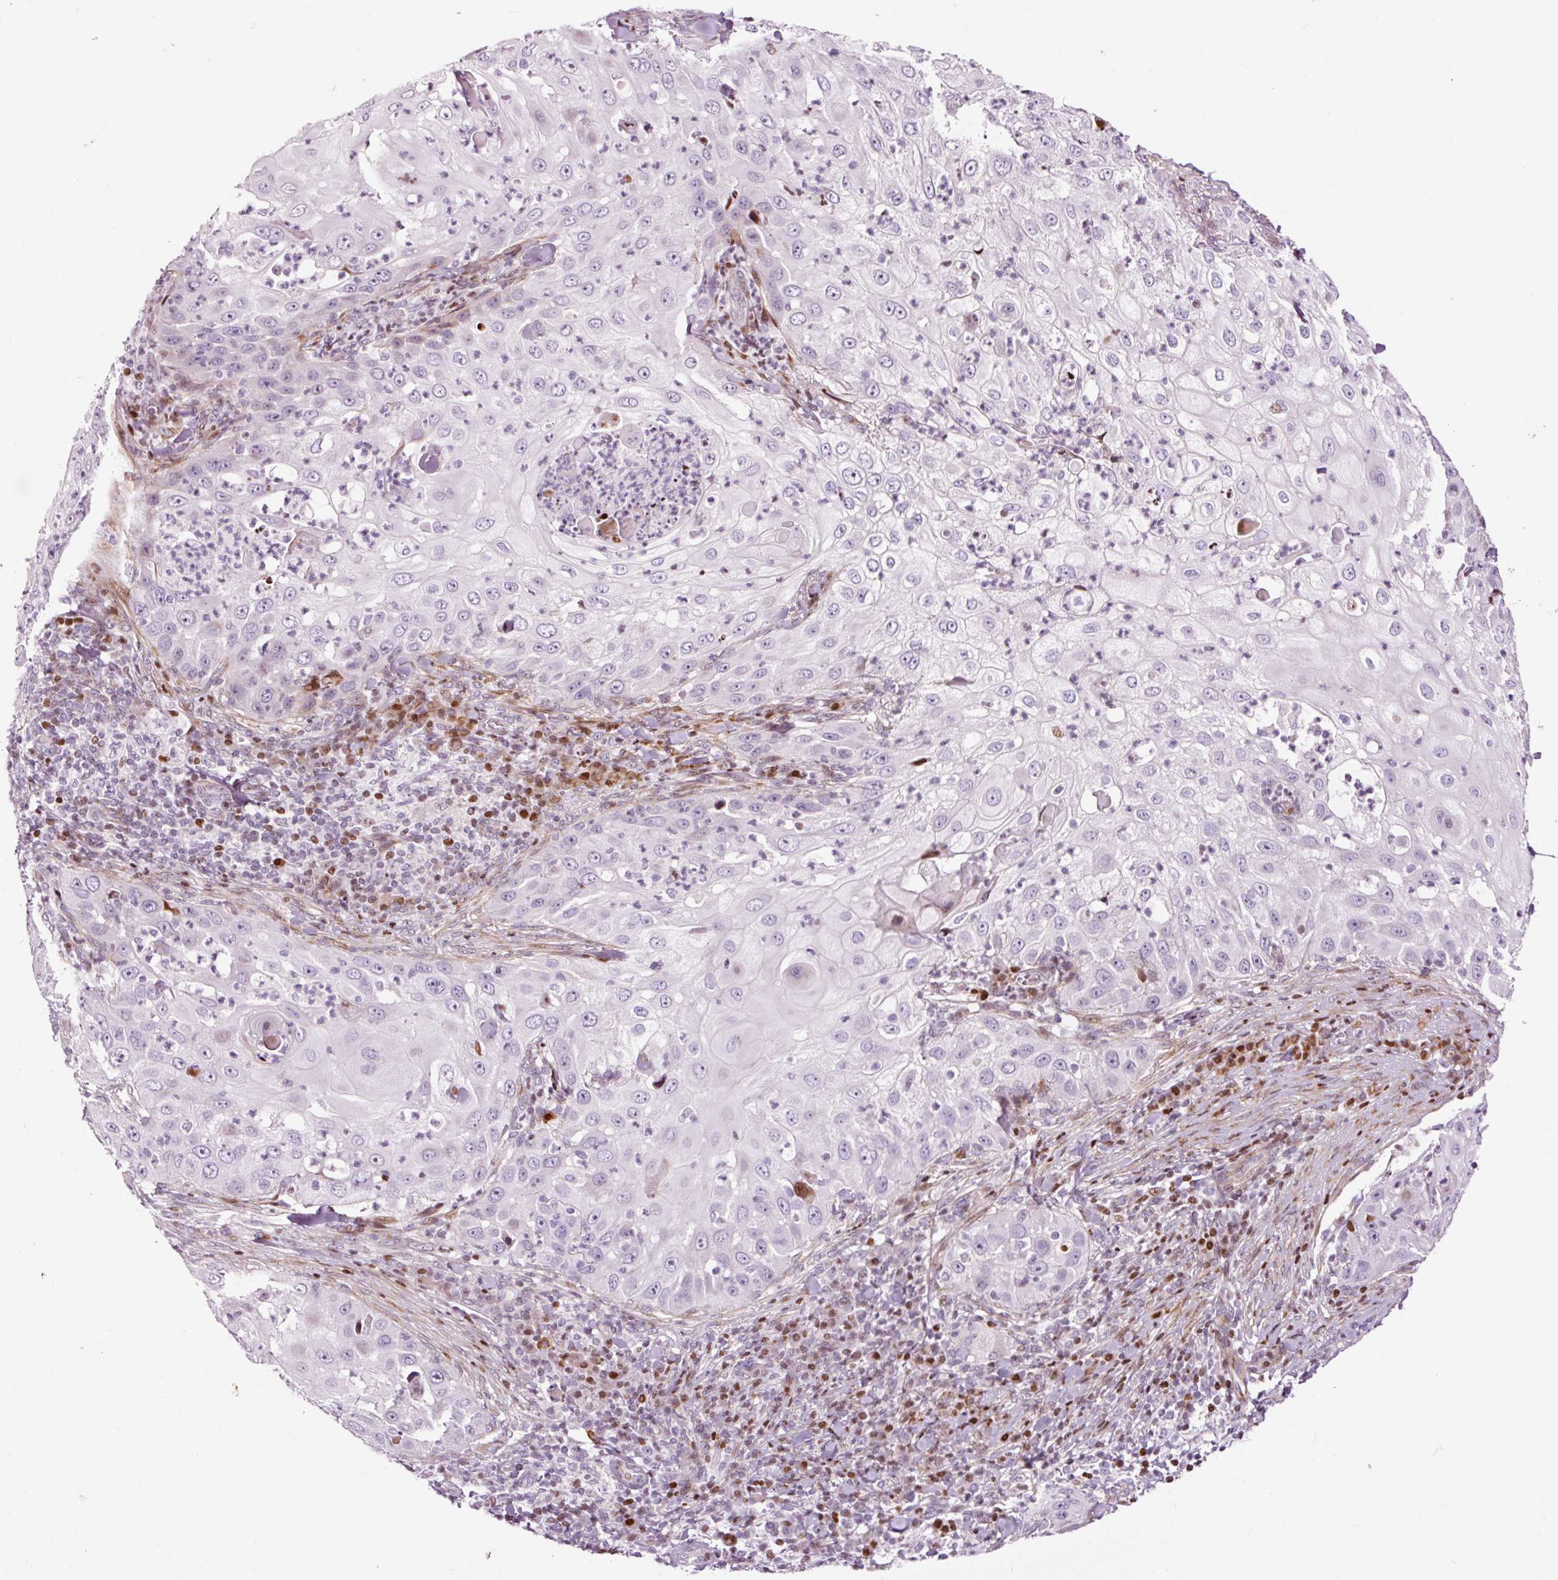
{"staining": {"intensity": "negative", "quantity": "none", "location": "none"}, "tissue": "skin cancer", "cell_type": "Tumor cells", "image_type": "cancer", "snomed": [{"axis": "morphology", "description": "Squamous cell carcinoma, NOS"}, {"axis": "topography", "description": "Skin"}], "caption": "Image shows no protein staining in tumor cells of squamous cell carcinoma (skin) tissue.", "gene": "ANKRD20A1", "patient": {"sex": "female", "age": 44}}